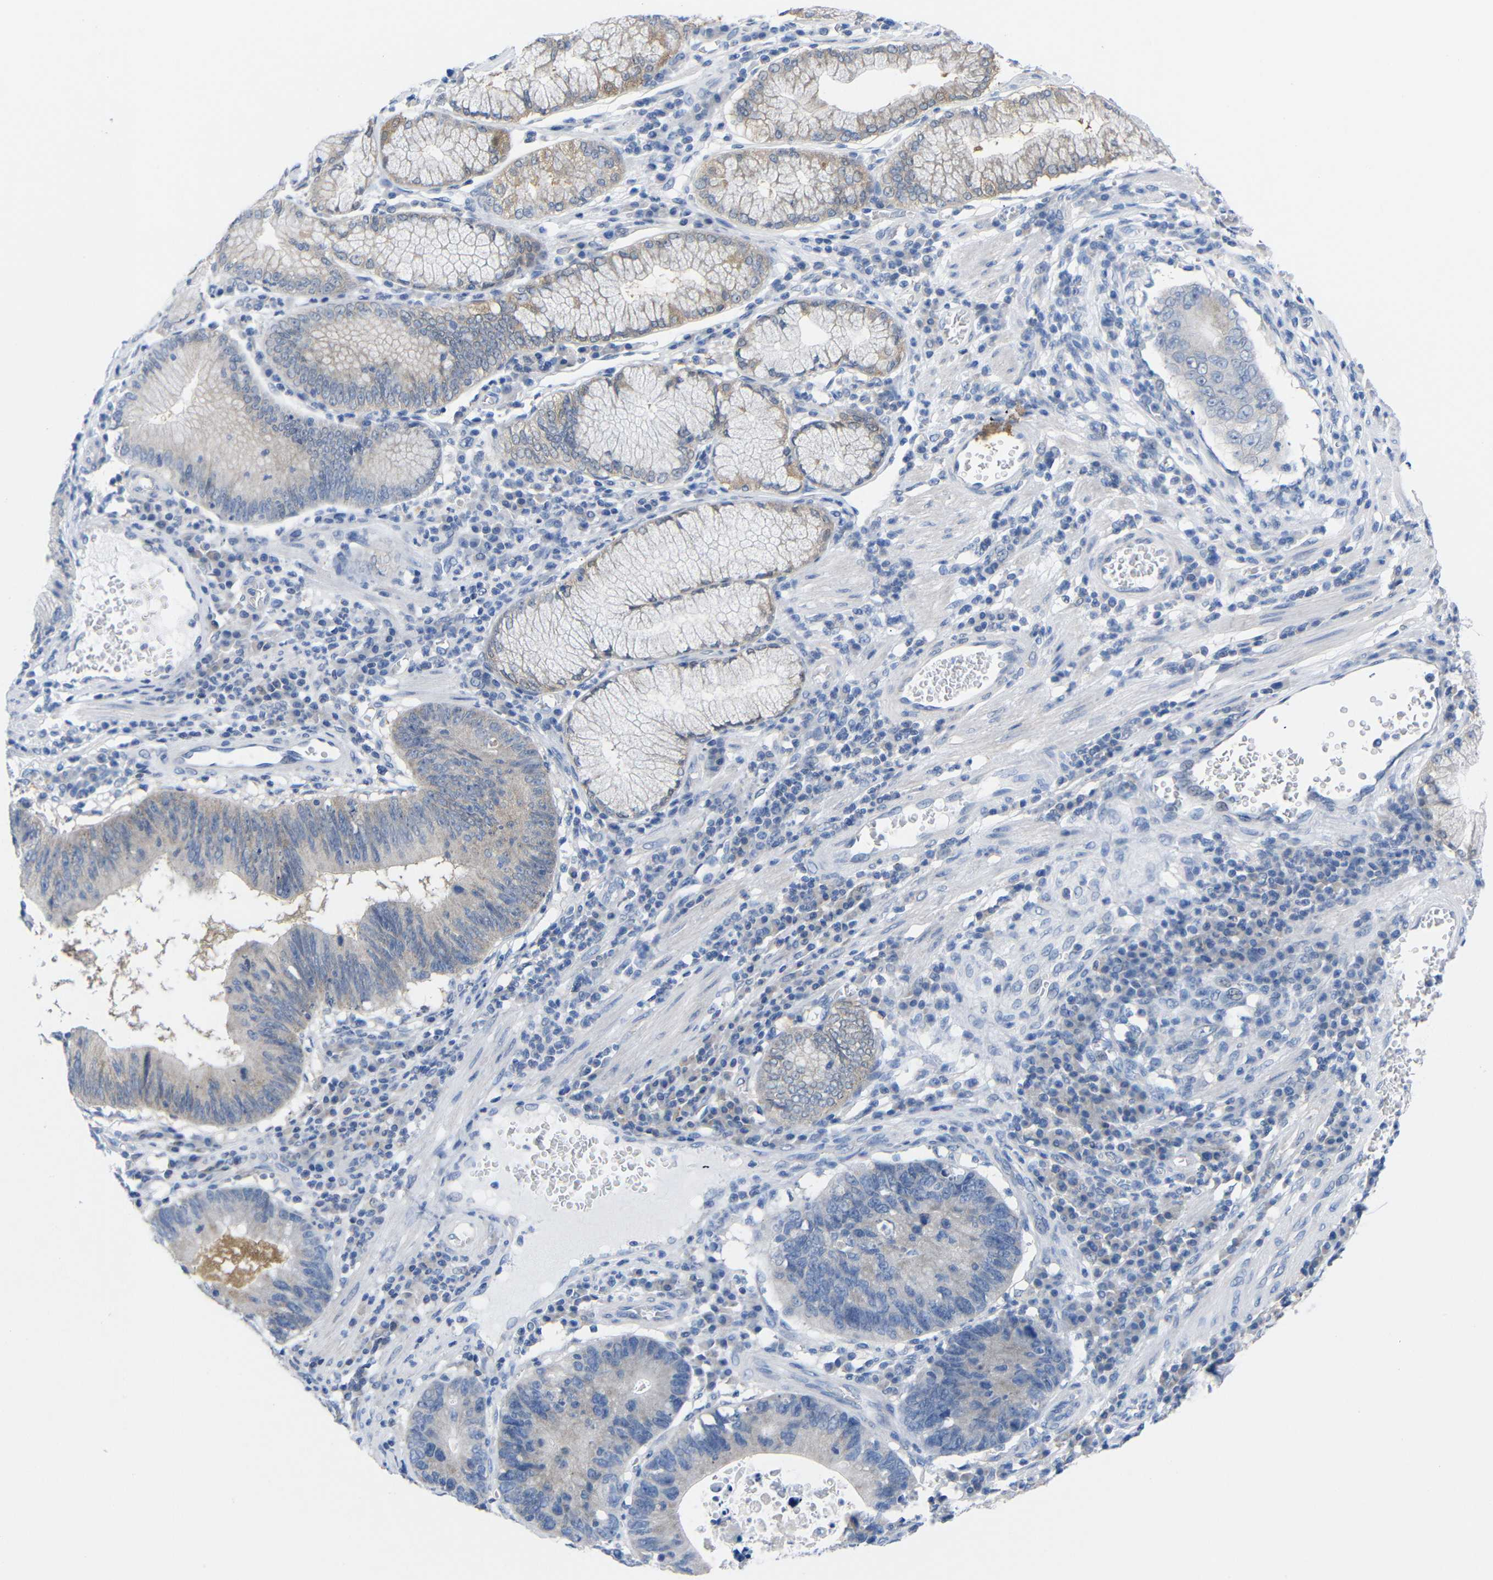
{"staining": {"intensity": "negative", "quantity": "none", "location": "none"}, "tissue": "stomach cancer", "cell_type": "Tumor cells", "image_type": "cancer", "snomed": [{"axis": "morphology", "description": "Adenocarcinoma, NOS"}, {"axis": "topography", "description": "Stomach"}], "caption": "A photomicrograph of human stomach cancer is negative for staining in tumor cells.", "gene": "PEBP1", "patient": {"sex": "male", "age": 59}}